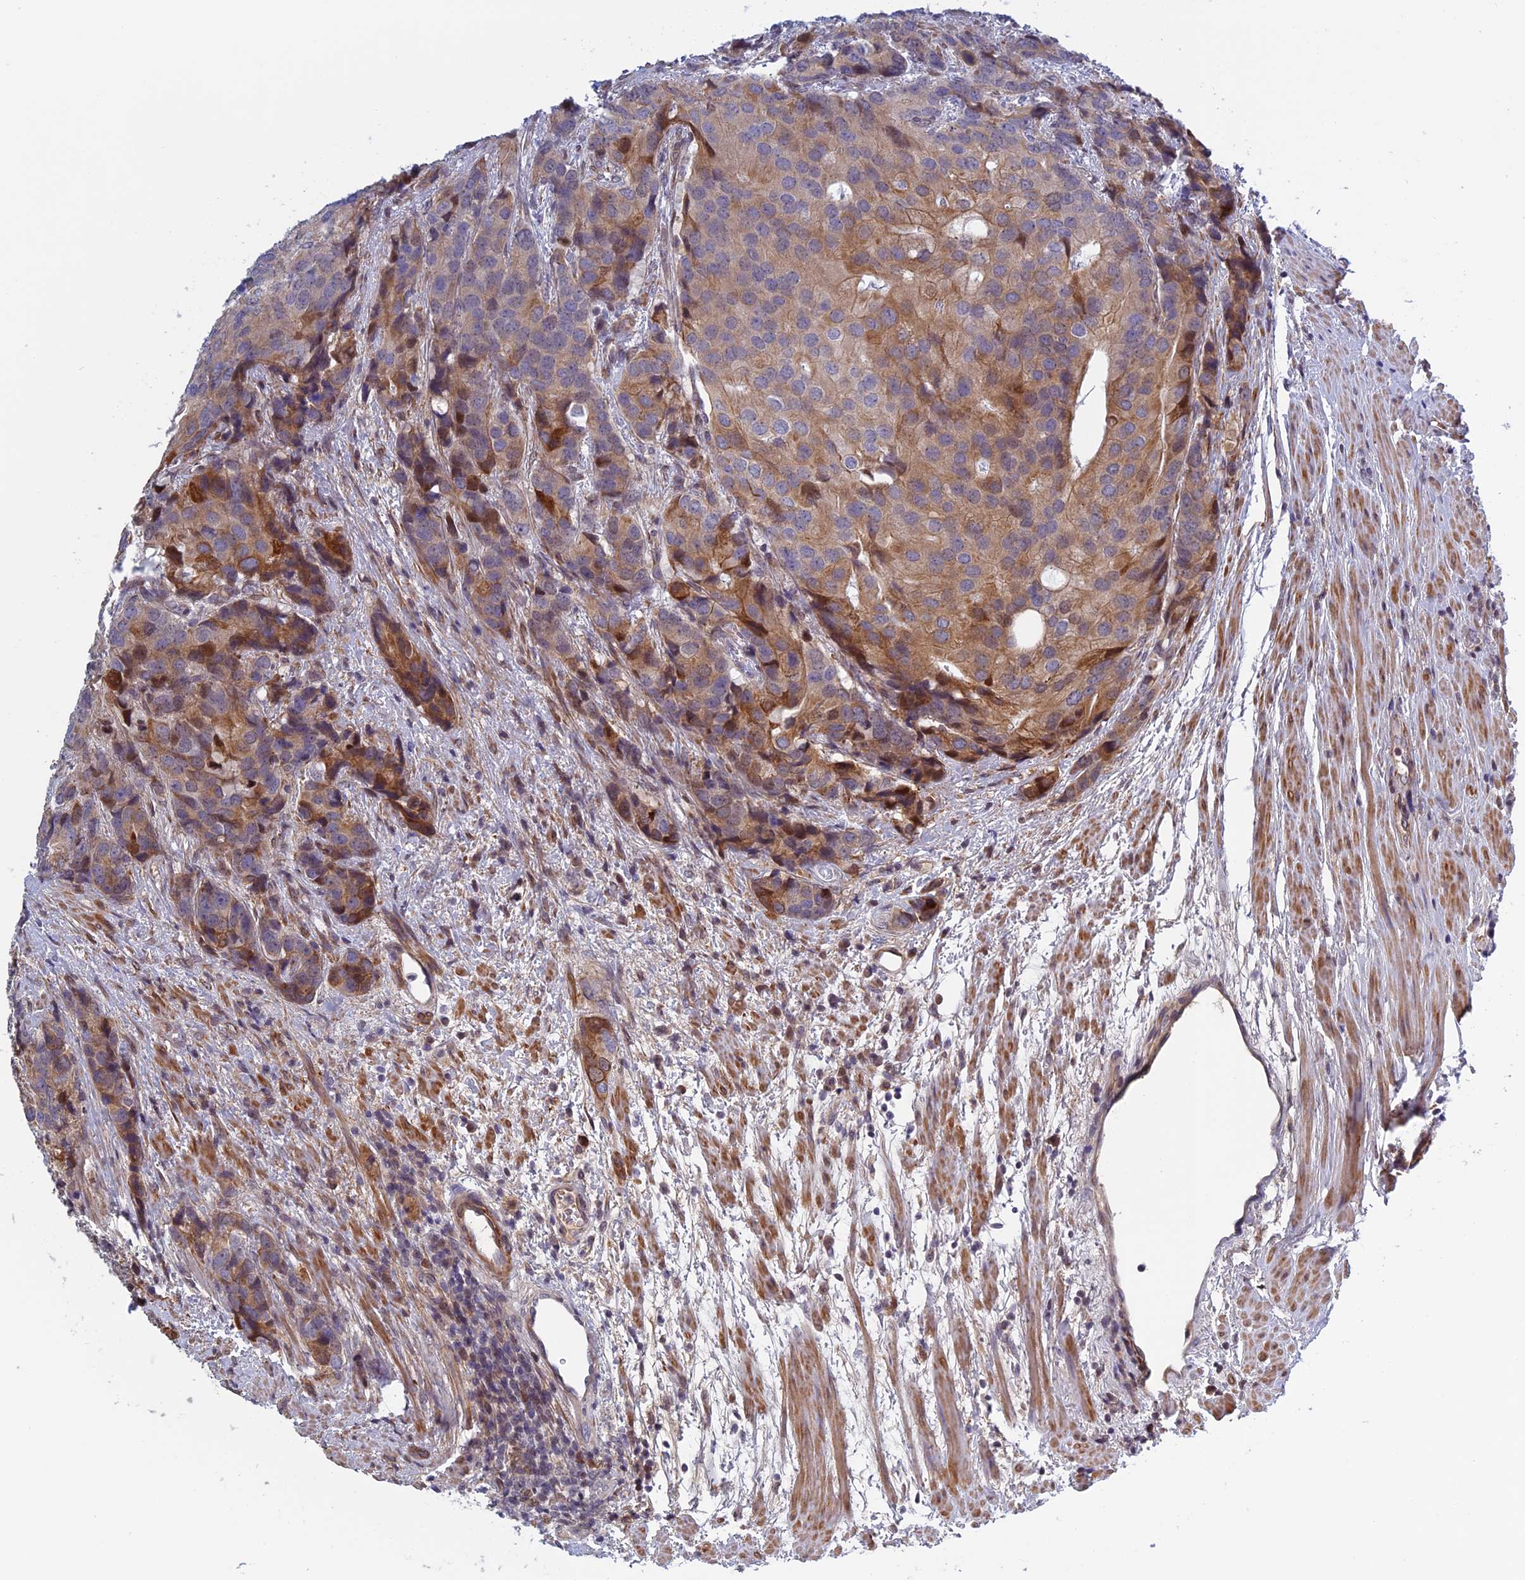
{"staining": {"intensity": "moderate", "quantity": "<25%", "location": "cytoplasmic/membranous"}, "tissue": "prostate cancer", "cell_type": "Tumor cells", "image_type": "cancer", "snomed": [{"axis": "morphology", "description": "Adenocarcinoma, High grade"}, {"axis": "topography", "description": "Prostate"}], "caption": "Prostate cancer (adenocarcinoma (high-grade)) stained with DAB IHC reveals low levels of moderate cytoplasmic/membranous positivity in about <25% of tumor cells. Using DAB (brown) and hematoxylin (blue) stains, captured at high magnification using brightfield microscopy.", "gene": "FADS1", "patient": {"sex": "male", "age": 62}}